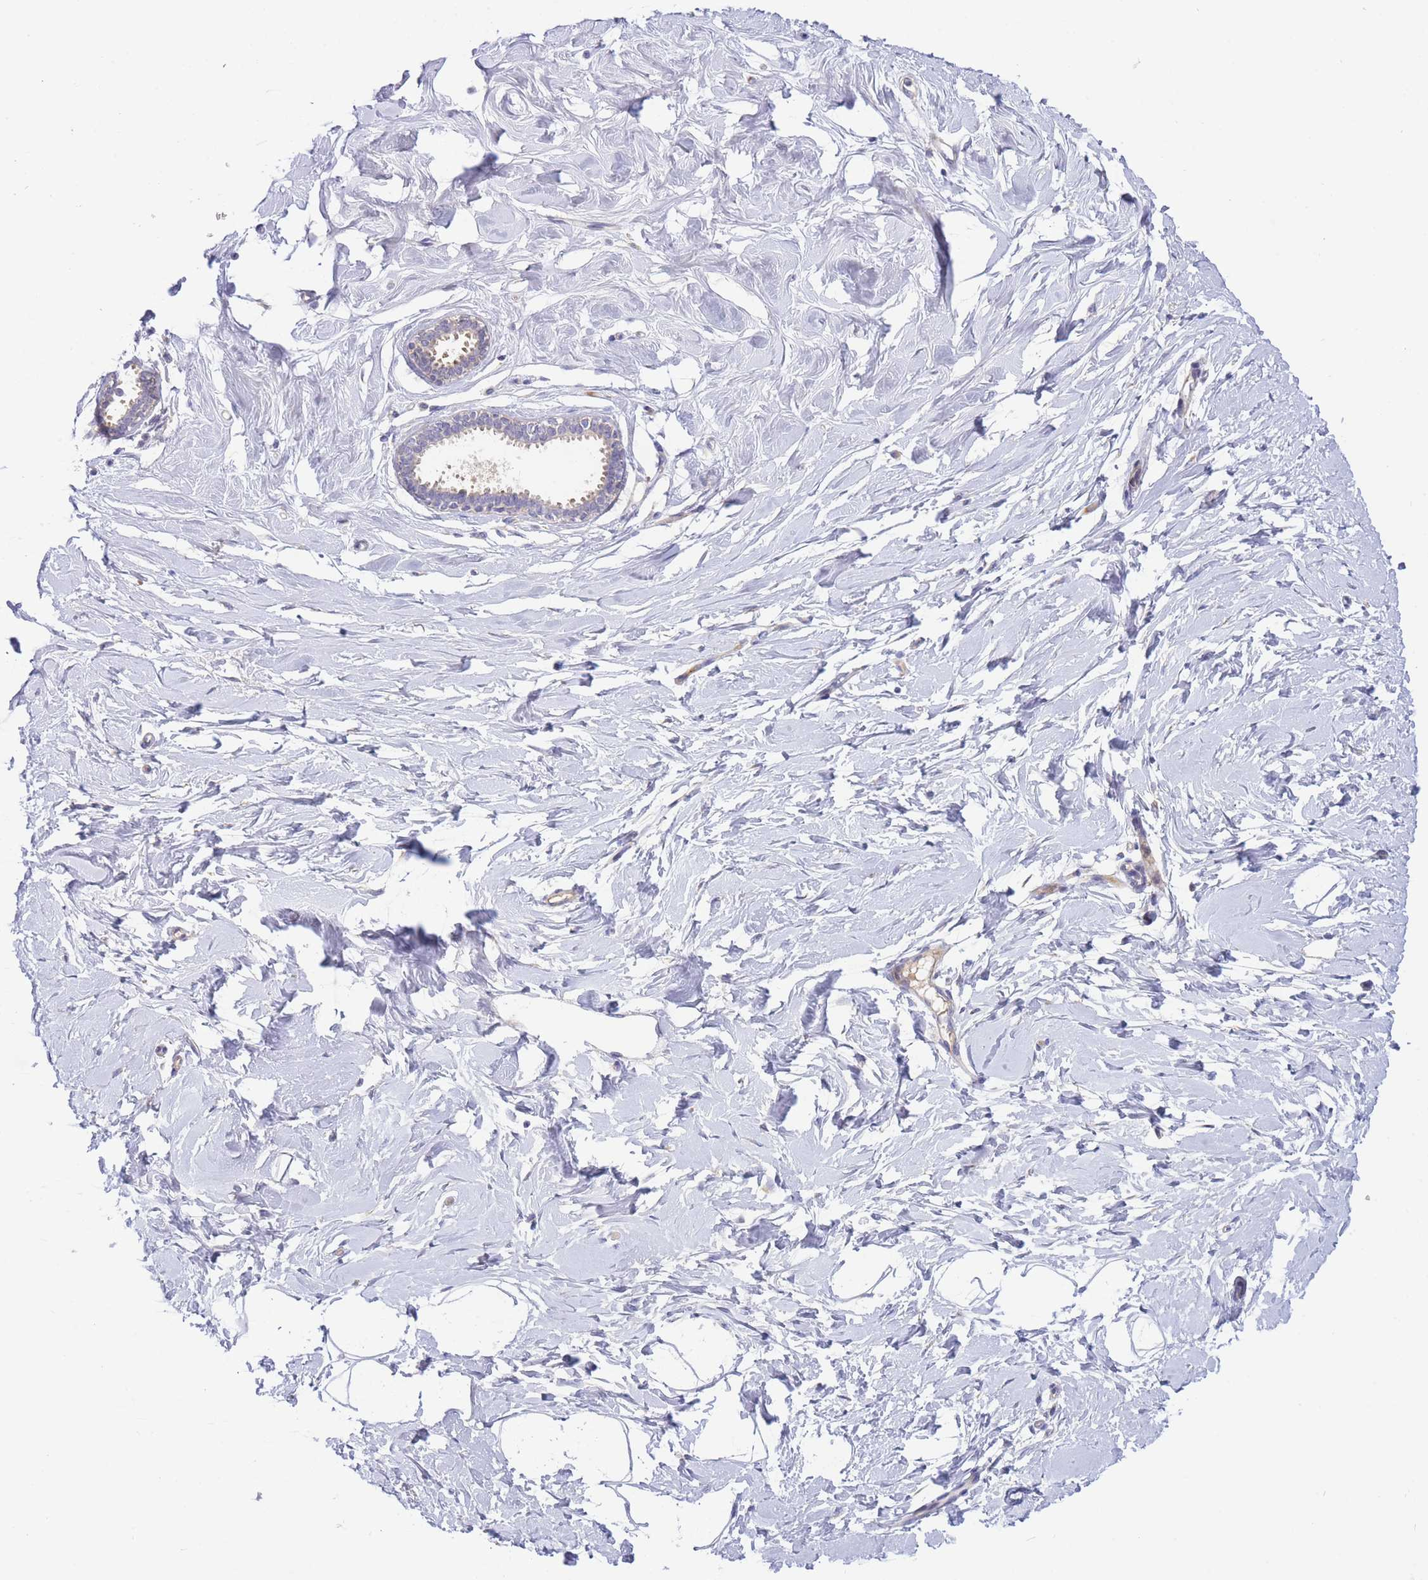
{"staining": {"intensity": "negative", "quantity": "none", "location": "none"}, "tissue": "breast", "cell_type": "Adipocytes", "image_type": "normal", "snomed": [{"axis": "morphology", "description": "Normal tissue, NOS"}, {"axis": "topography", "description": "Breast"}], "caption": "IHC micrograph of benign breast stained for a protein (brown), which shows no staining in adipocytes. (Stains: DAB immunohistochemistry with hematoxylin counter stain, Microscopy: brightfield microscopy at high magnification).", "gene": "APOL4", "patient": {"sex": "female", "age": 23}}